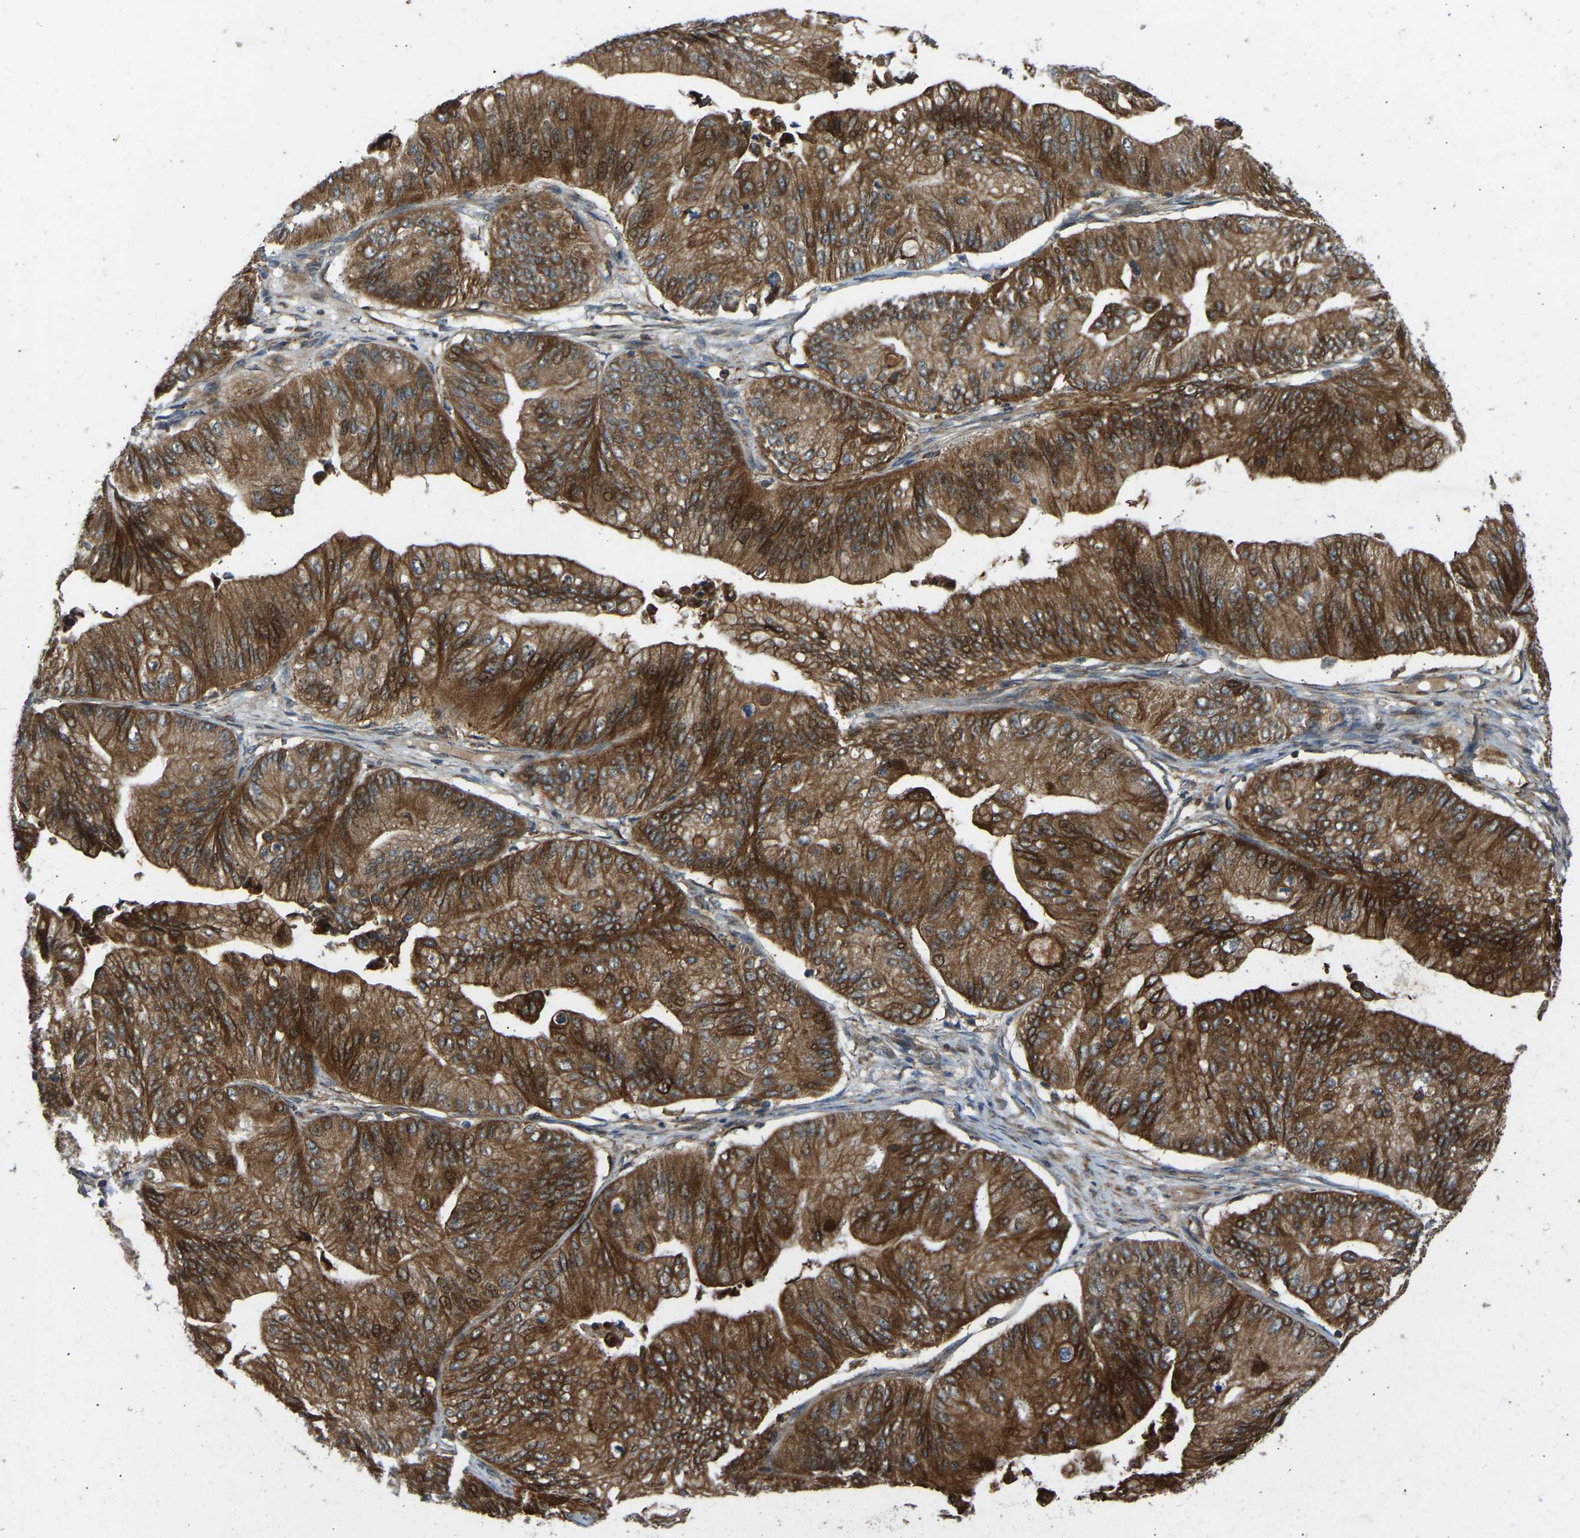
{"staining": {"intensity": "strong", "quantity": ">75%", "location": "cytoplasmic/membranous"}, "tissue": "ovarian cancer", "cell_type": "Tumor cells", "image_type": "cancer", "snomed": [{"axis": "morphology", "description": "Cystadenocarcinoma, mucinous, NOS"}, {"axis": "topography", "description": "Ovary"}], "caption": "This micrograph displays immunohistochemistry (IHC) staining of ovarian cancer (mucinous cystadenocarcinoma), with high strong cytoplasmic/membranous expression in about >75% of tumor cells.", "gene": "OS9", "patient": {"sex": "female", "age": 61}}